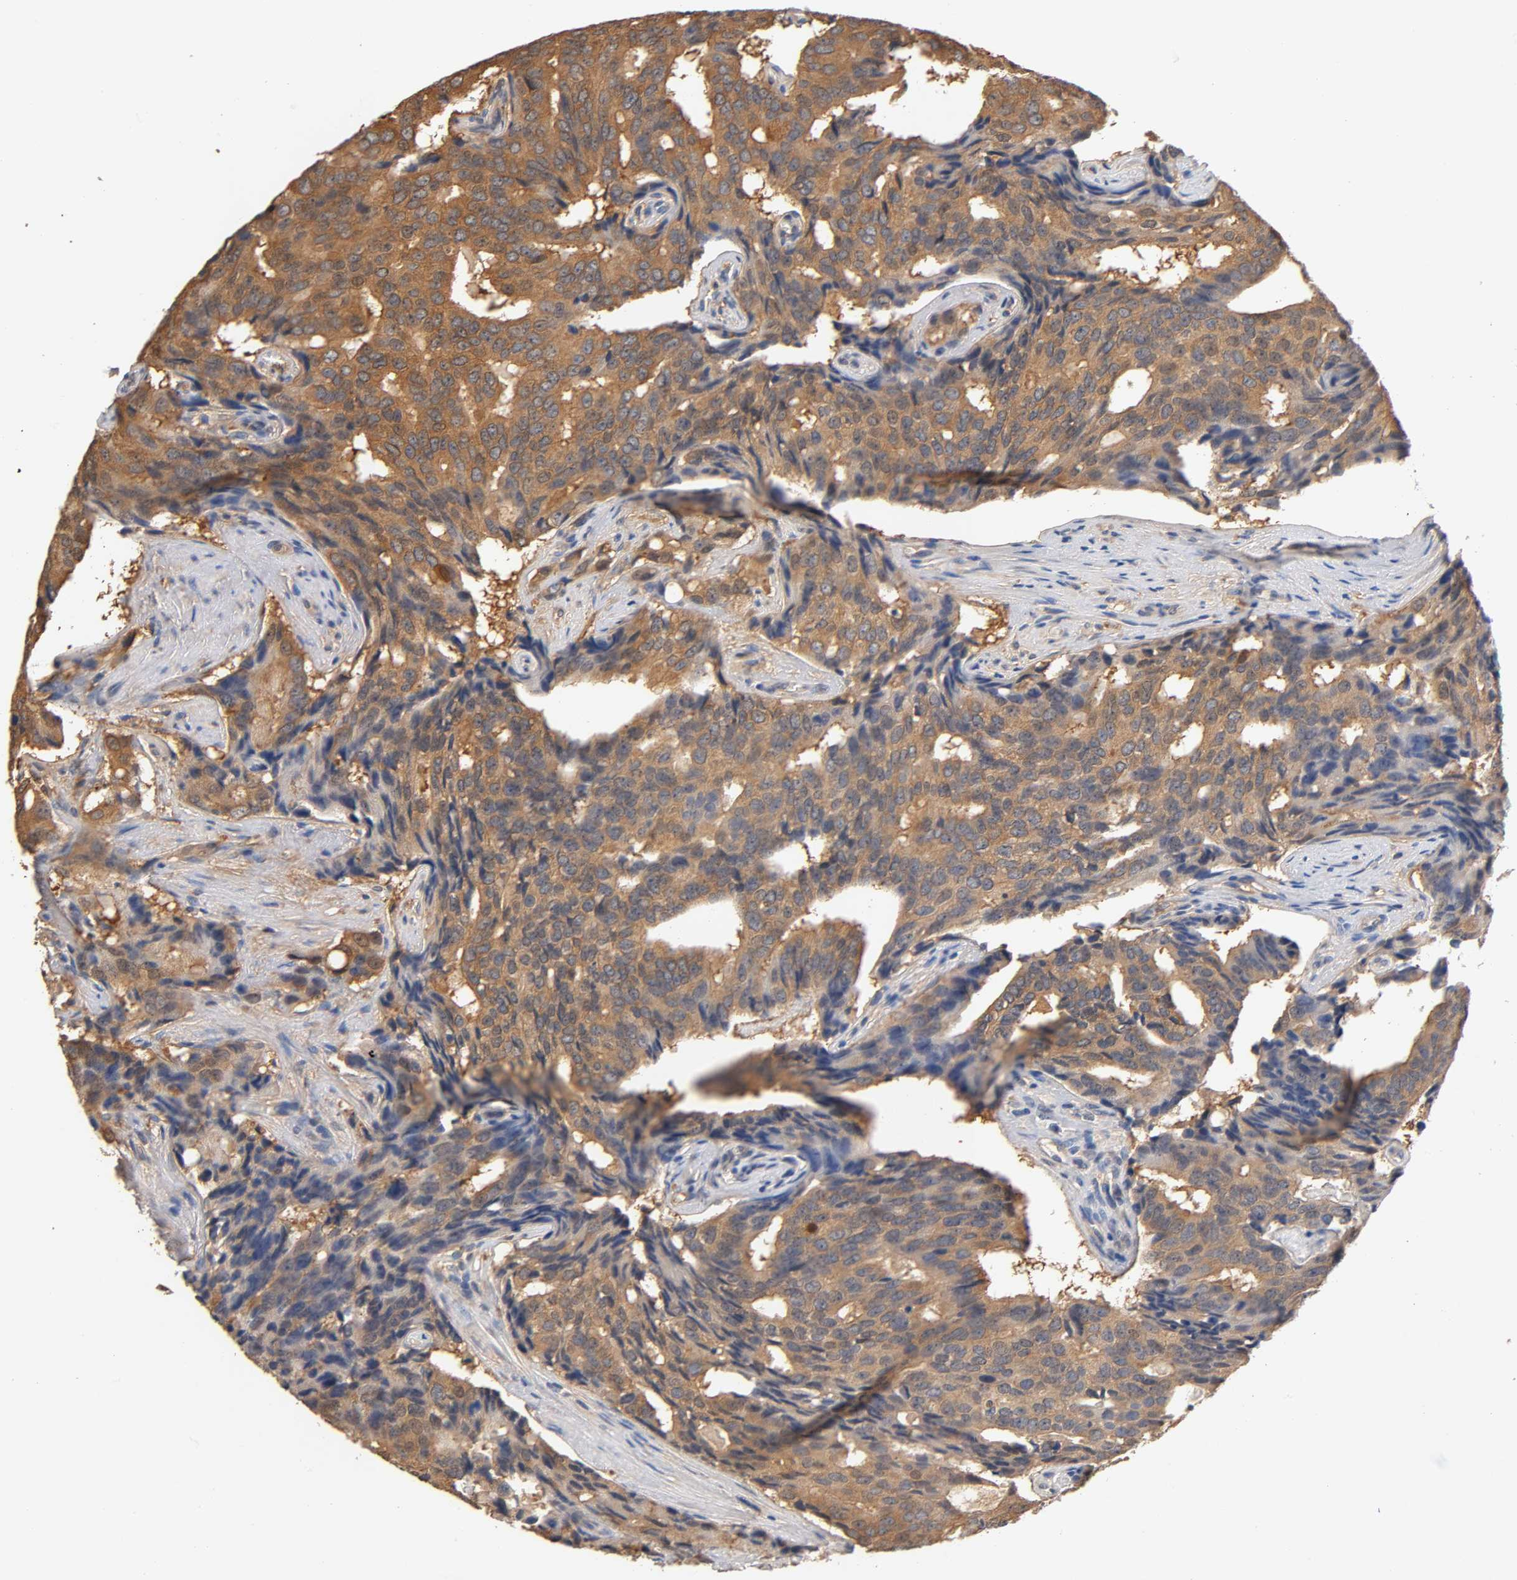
{"staining": {"intensity": "moderate", "quantity": ">75%", "location": "cytoplasmic/membranous"}, "tissue": "prostate cancer", "cell_type": "Tumor cells", "image_type": "cancer", "snomed": [{"axis": "morphology", "description": "Adenocarcinoma, High grade"}, {"axis": "topography", "description": "Prostate"}], "caption": "Tumor cells display moderate cytoplasmic/membranous staining in approximately >75% of cells in prostate cancer (high-grade adenocarcinoma).", "gene": "ALDOA", "patient": {"sex": "male", "age": 58}}